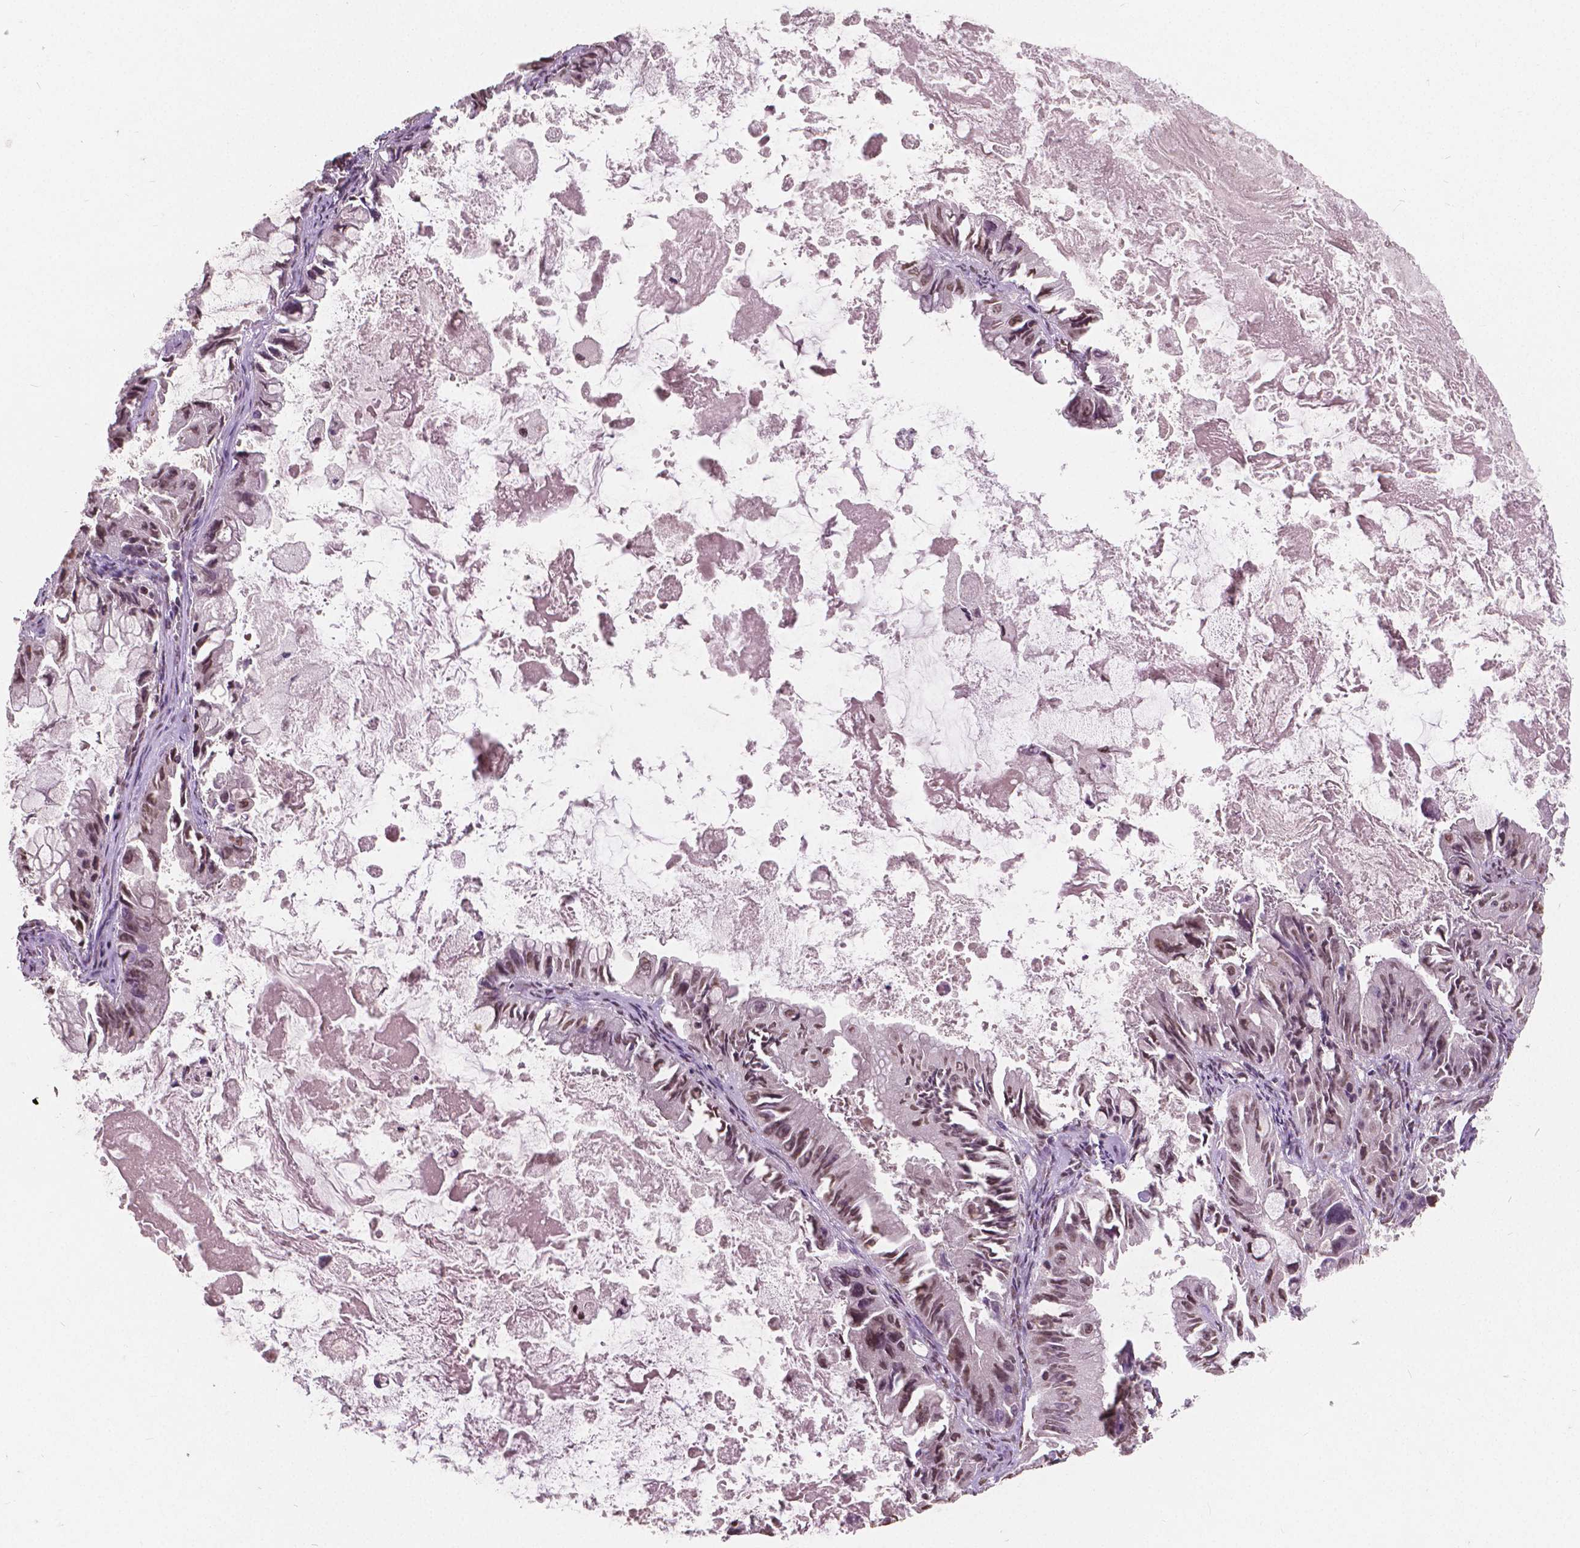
{"staining": {"intensity": "moderate", "quantity": ">75%", "location": "nuclear"}, "tissue": "ovarian cancer", "cell_type": "Tumor cells", "image_type": "cancer", "snomed": [{"axis": "morphology", "description": "Cystadenocarcinoma, mucinous, NOS"}, {"axis": "topography", "description": "Ovary"}], "caption": "A medium amount of moderate nuclear positivity is appreciated in about >75% of tumor cells in ovarian mucinous cystadenocarcinoma tissue.", "gene": "HOXA10", "patient": {"sex": "female", "age": 61}}